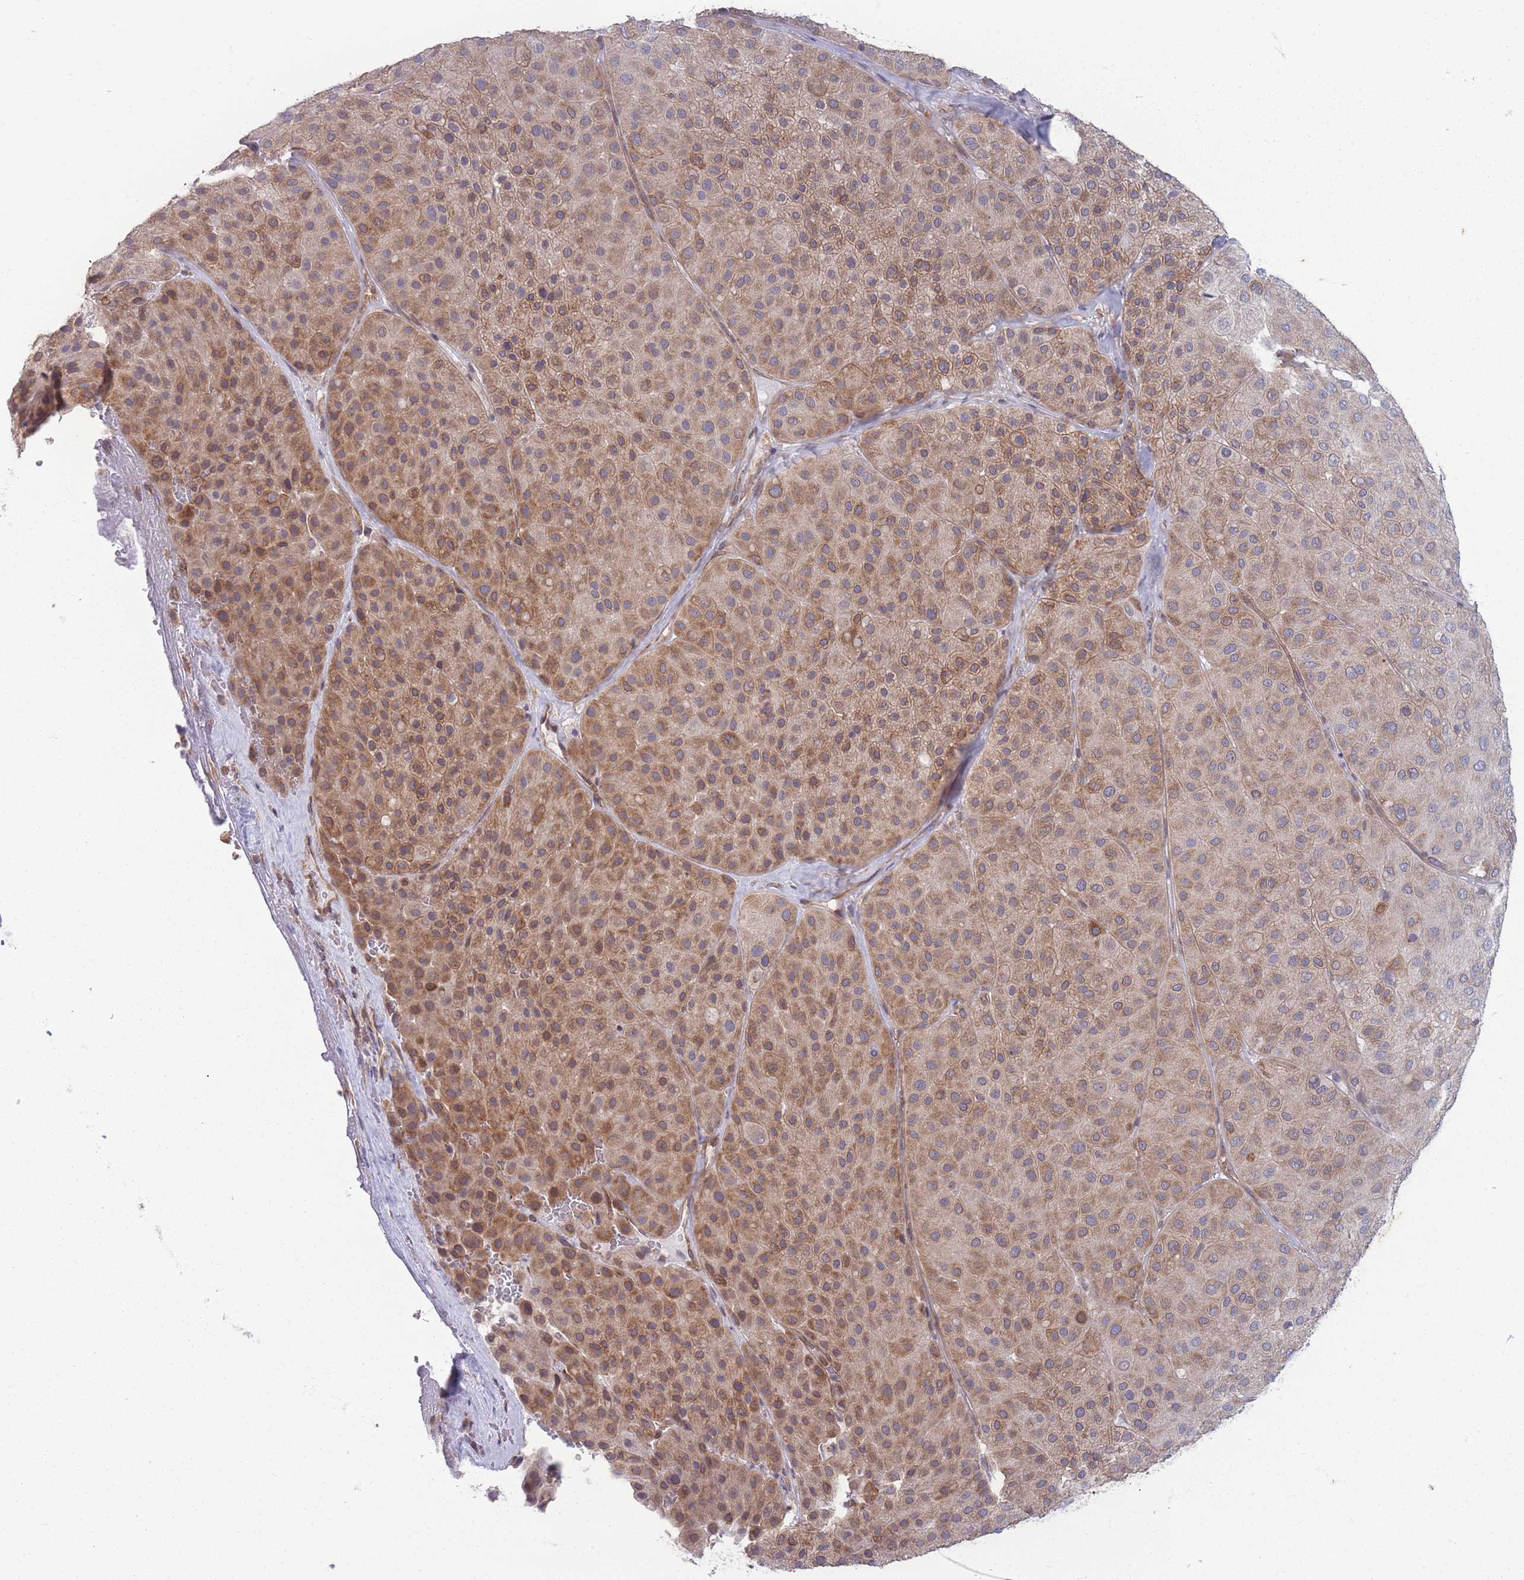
{"staining": {"intensity": "moderate", "quantity": ">75%", "location": "cytoplasmic/membranous"}, "tissue": "melanoma", "cell_type": "Tumor cells", "image_type": "cancer", "snomed": [{"axis": "morphology", "description": "Malignant melanoma, Metastatic site"}, {"axis": "topography", "description": "Smooth muscle"}], "caption": "Tumor cells demonstrate medium levels of moderate cytoplasmic/membranous expression in approximately >75% of cells in melanoma.", "gene": "VRK2", "patient": {"sex": "male", "age": 41}}